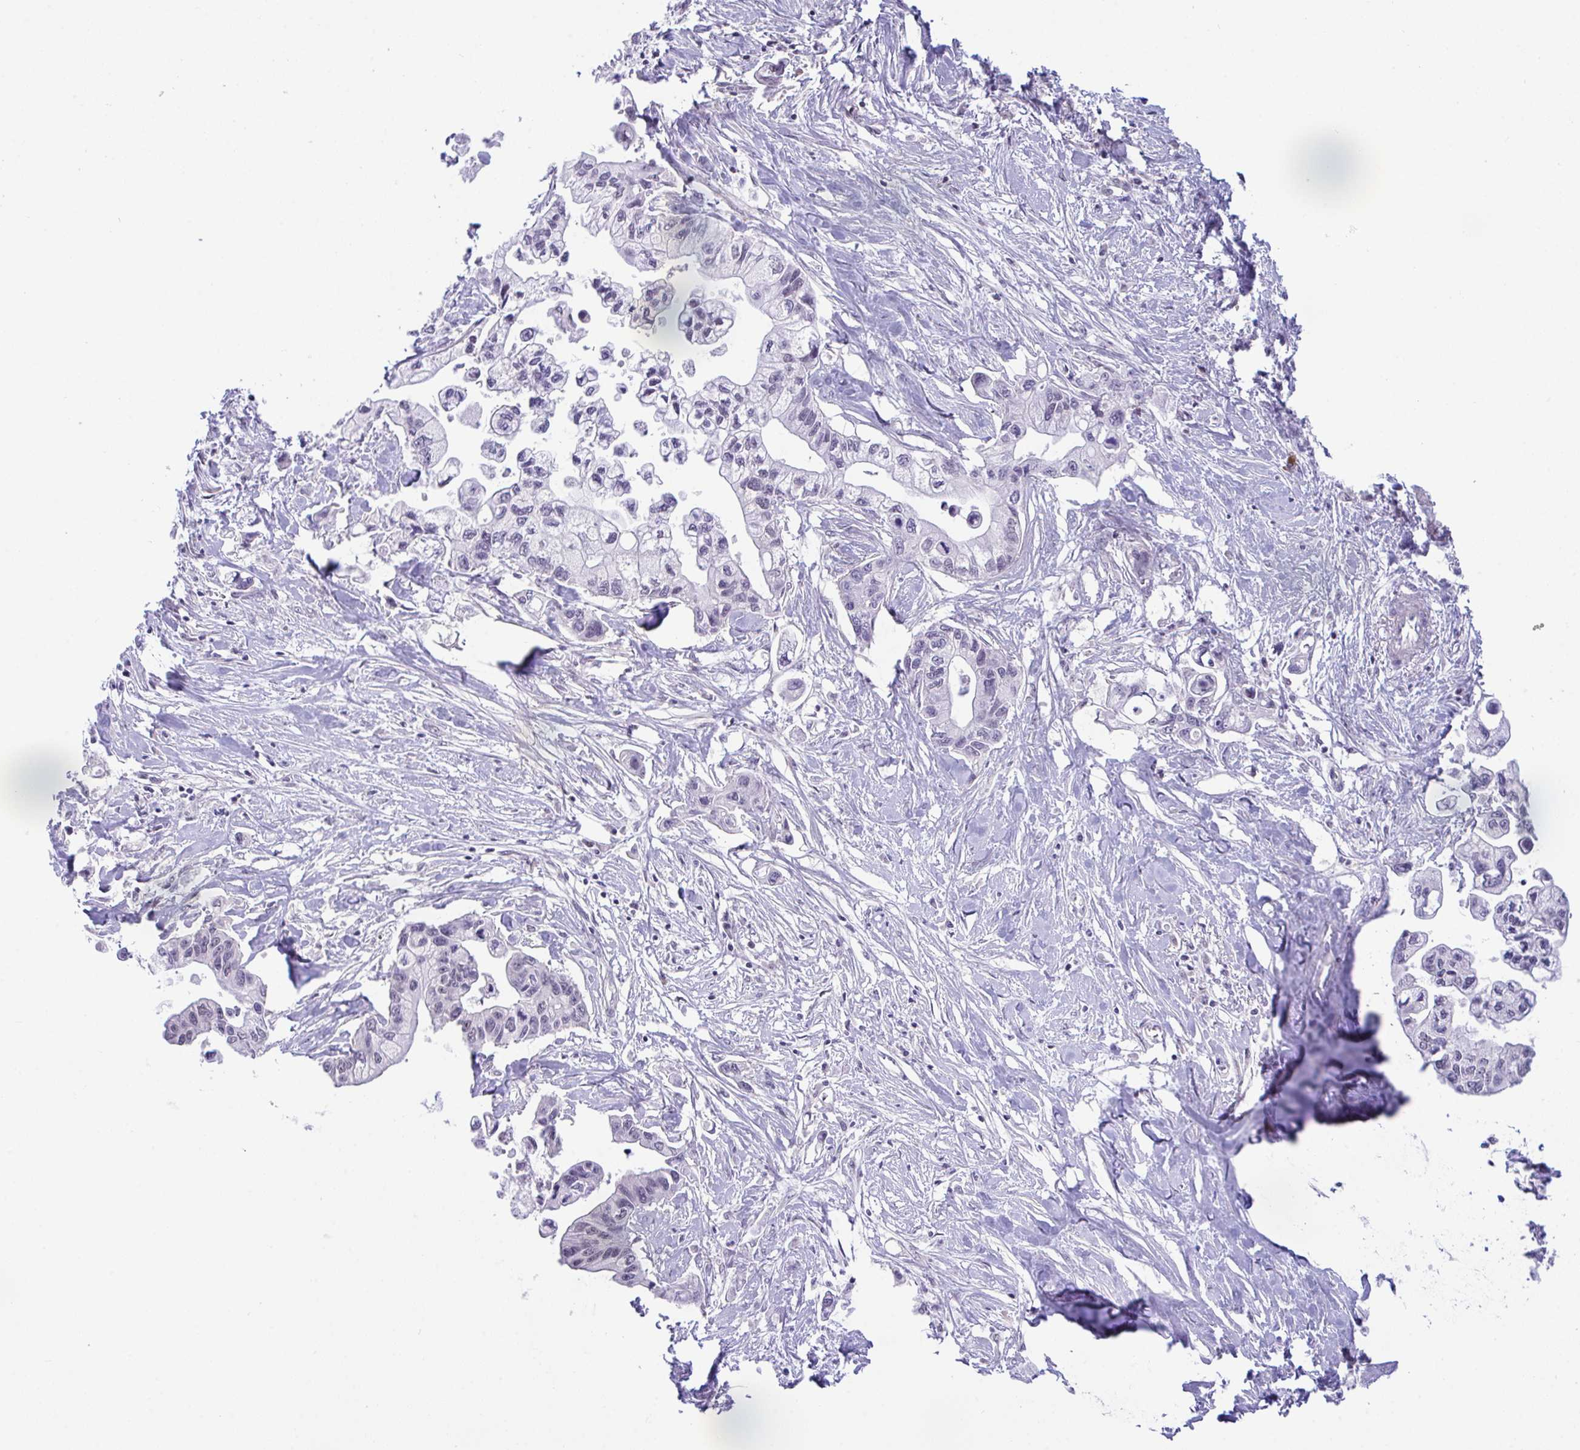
{"staining": {"intensity": "negative", "quantity": "none", "location": "none"}, "tissue": "pancreatic cancer", "cell_type": "Tumor cells", "image_type": "cancer", "snomed": [{"axis": "morphology", "description": "Adenocarcinoma, NOS"}, {"axis": "topography", "description": "Pancreas"}], "caption": "A high-resolution micrograph shows immunohistochemistry staining of pancreatic adenocarcinoma, which exhibits no significant expression in tumor cells. (IHC, brightfield microscopy, high magnification).", "gene": "USP35", "patient": {"sex": "male", "age": 61}}